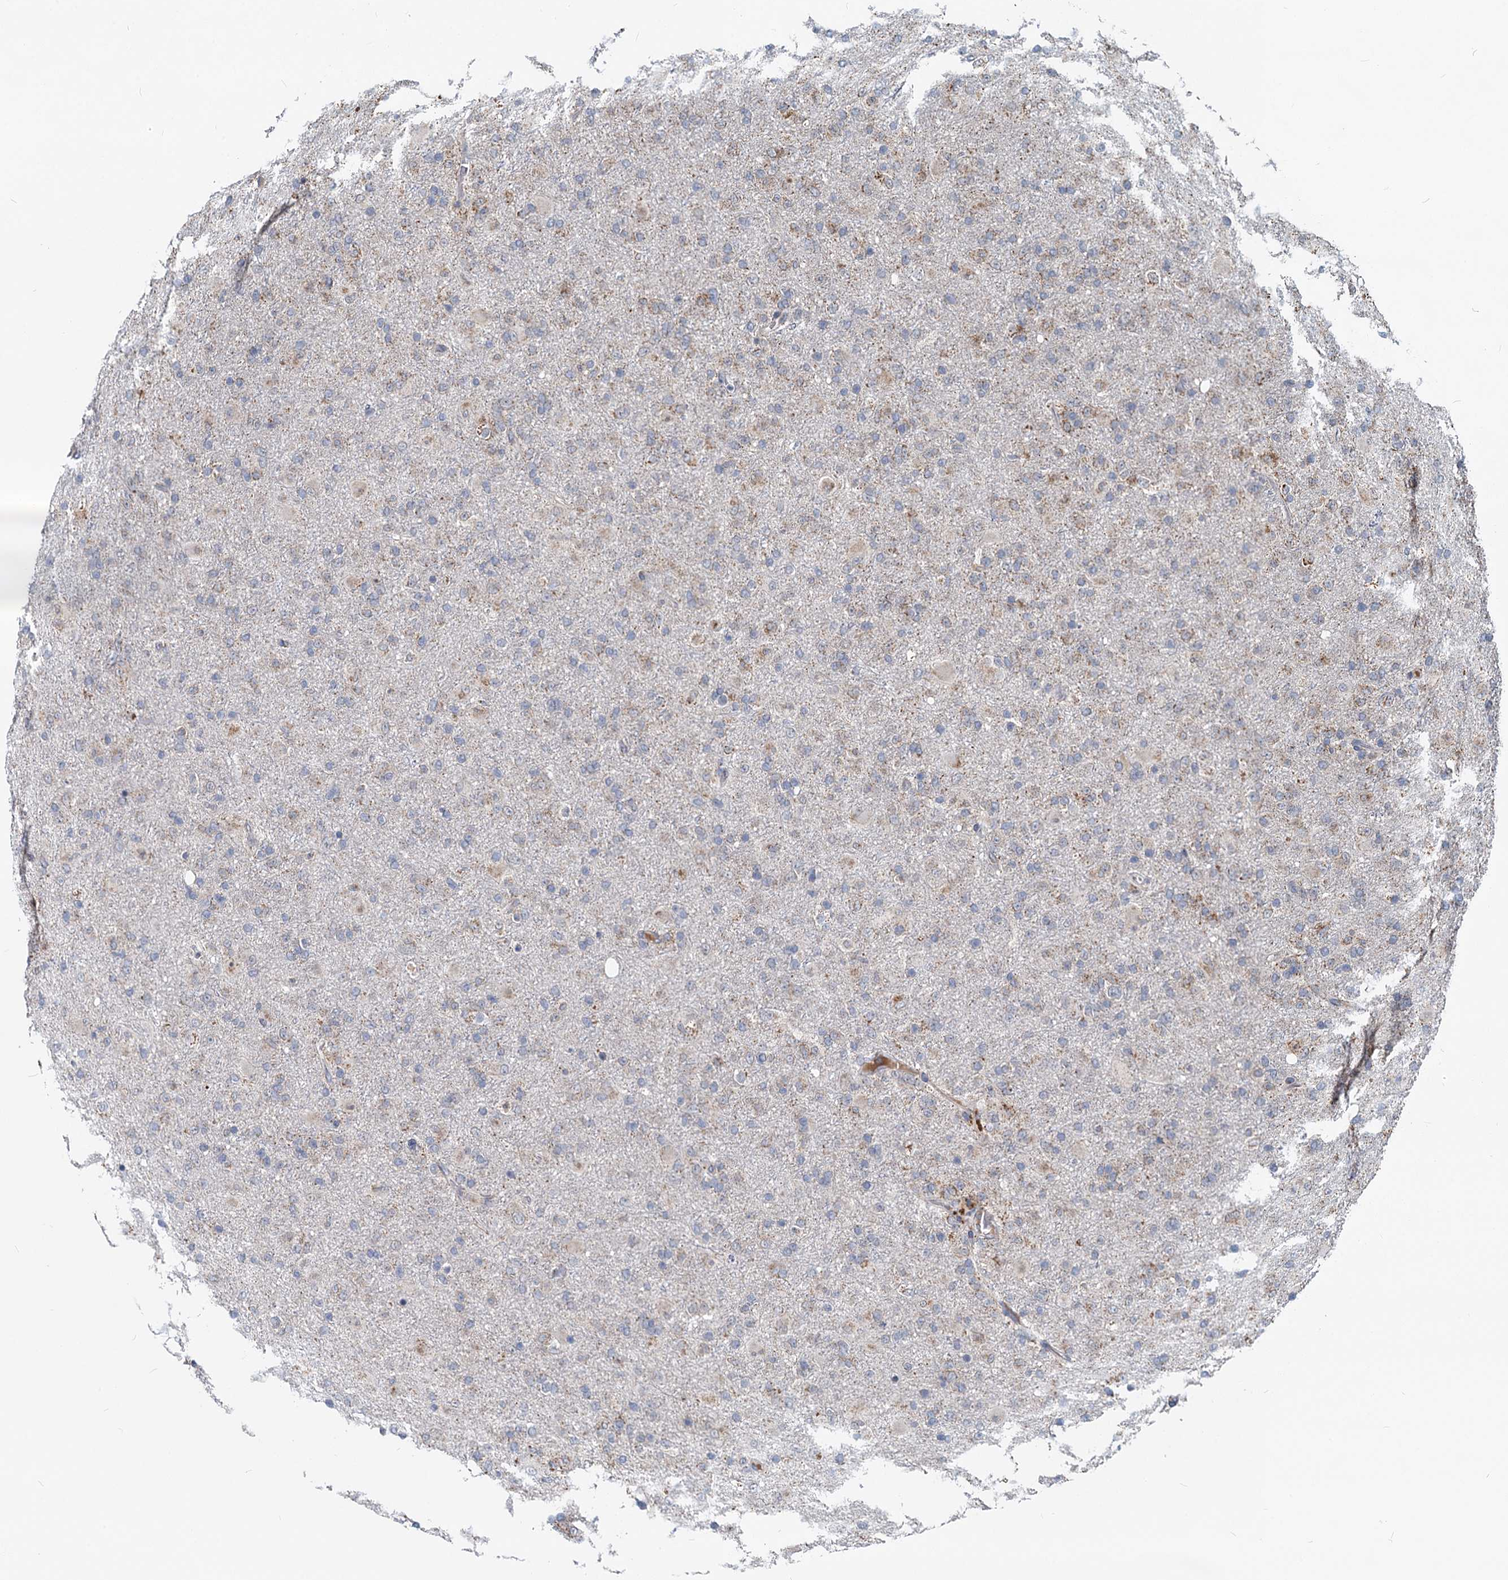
{"staining": {"intensity": "weak", "quantity": "<25%", "location": "cytoplasmic/membranous"}, "tissue": "glioma", "cell_type": "Tumor cells", "image_type": "cancer", "snomed": [{"axis": "morphology", "description": "Glioma, malignant, Low grade"}, {"axis": "topography", "description": "Brain"}], "caption": "This is an IHC image of human malignant glioma (low-grade). There is no positivity in tumor cells.", "gene": "RITA1", "patient": {"sex": "male", "age": 65}}